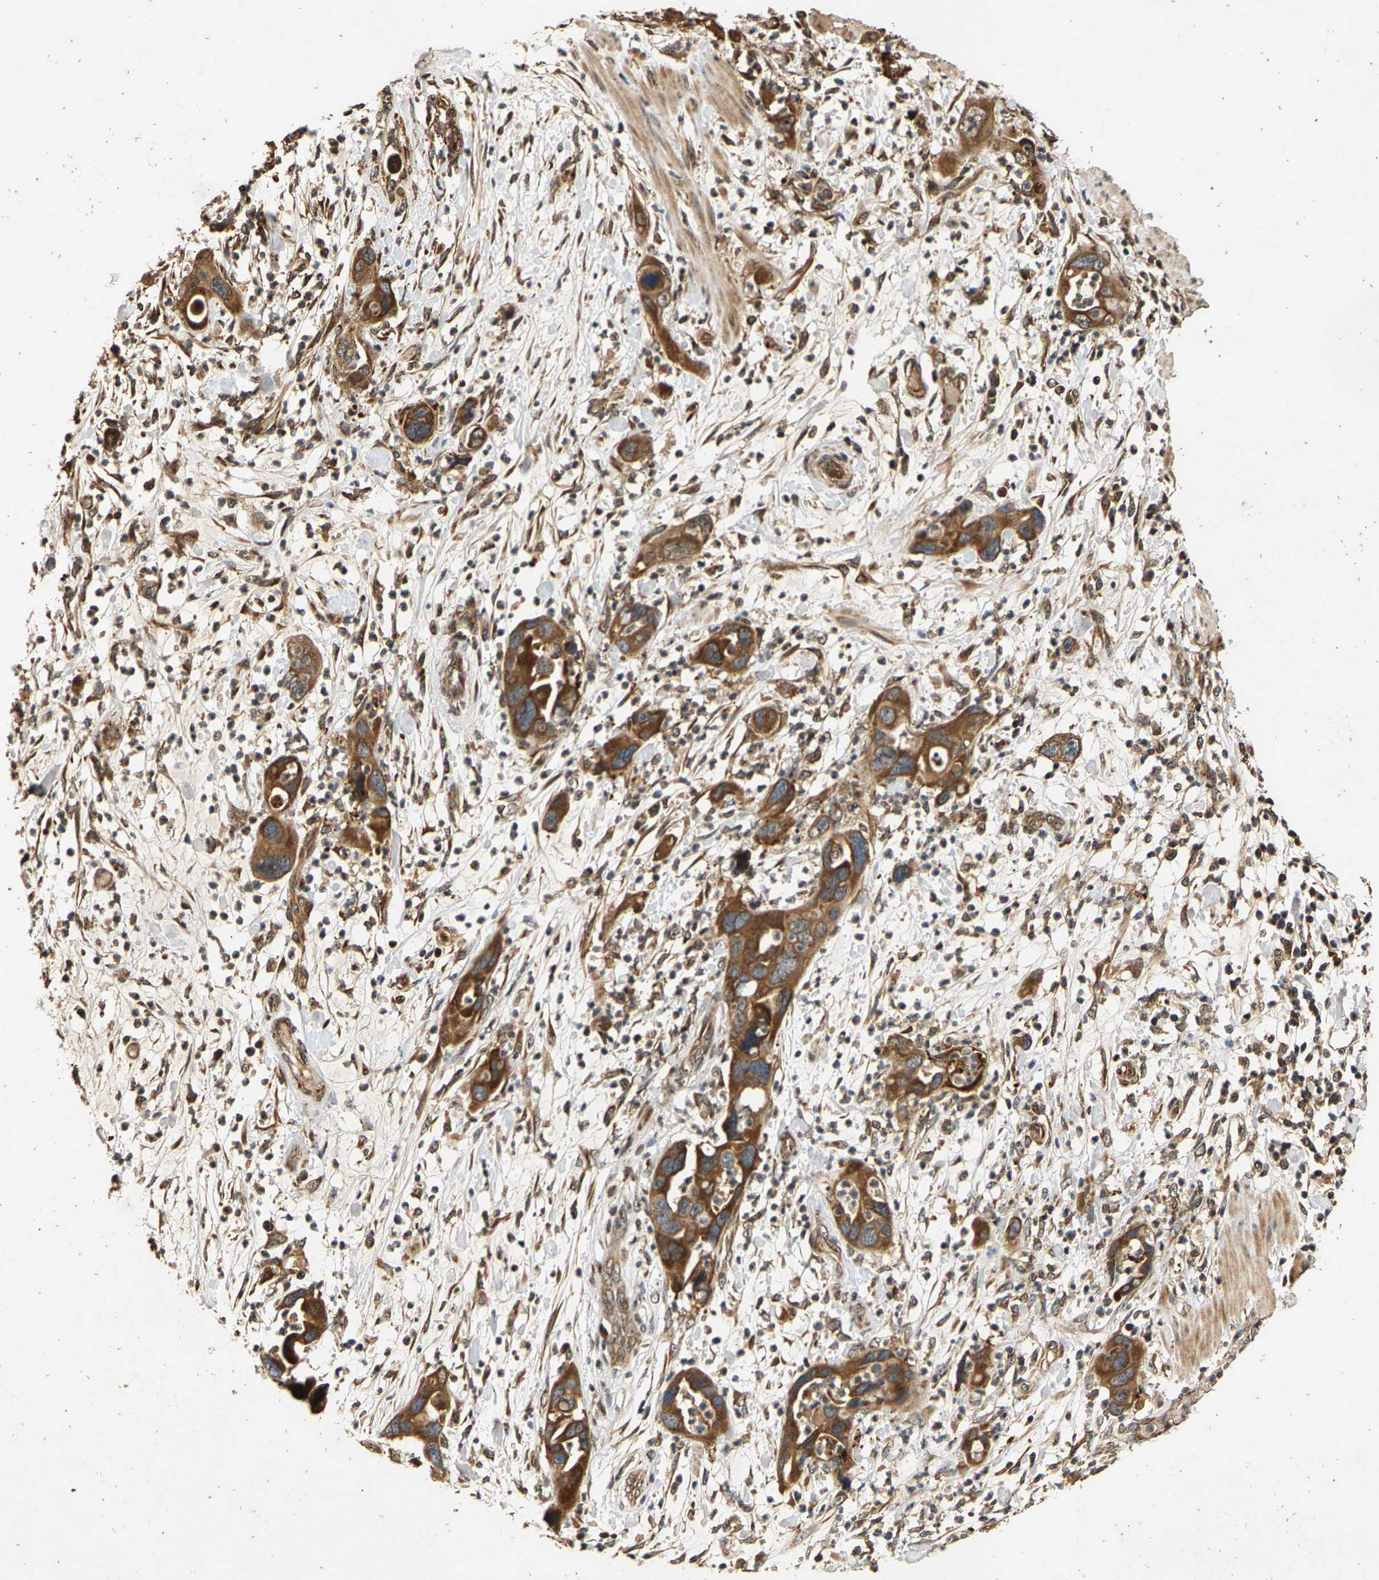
{"staining": {"intensity": "moderate", "quantity": ">75%", "location": "cytoplasmic/membranous"}, "tissue": "pancreatic cancer", "cell_type": "Tumor cells", "image_type": "cancer", "snomed": [{"axis": "morphology", "description": "Adenocarcinoma, NOS"}, {"axis": "topography", "description": "Pancreas"}], "caption": "Protein staining of pancreatic adenocarcinoma tissue displays moderate cytoplasmic/membranous staining in approximately >75% of tumor cells. Using DAB (3,3'-diaminobenzidine) (brown) and hematoxylin (blue) stains, captured at high magnification using brightfield microscopy.", "gene": "CIDEC", "patient": {"sex": "female", "age": 71}}